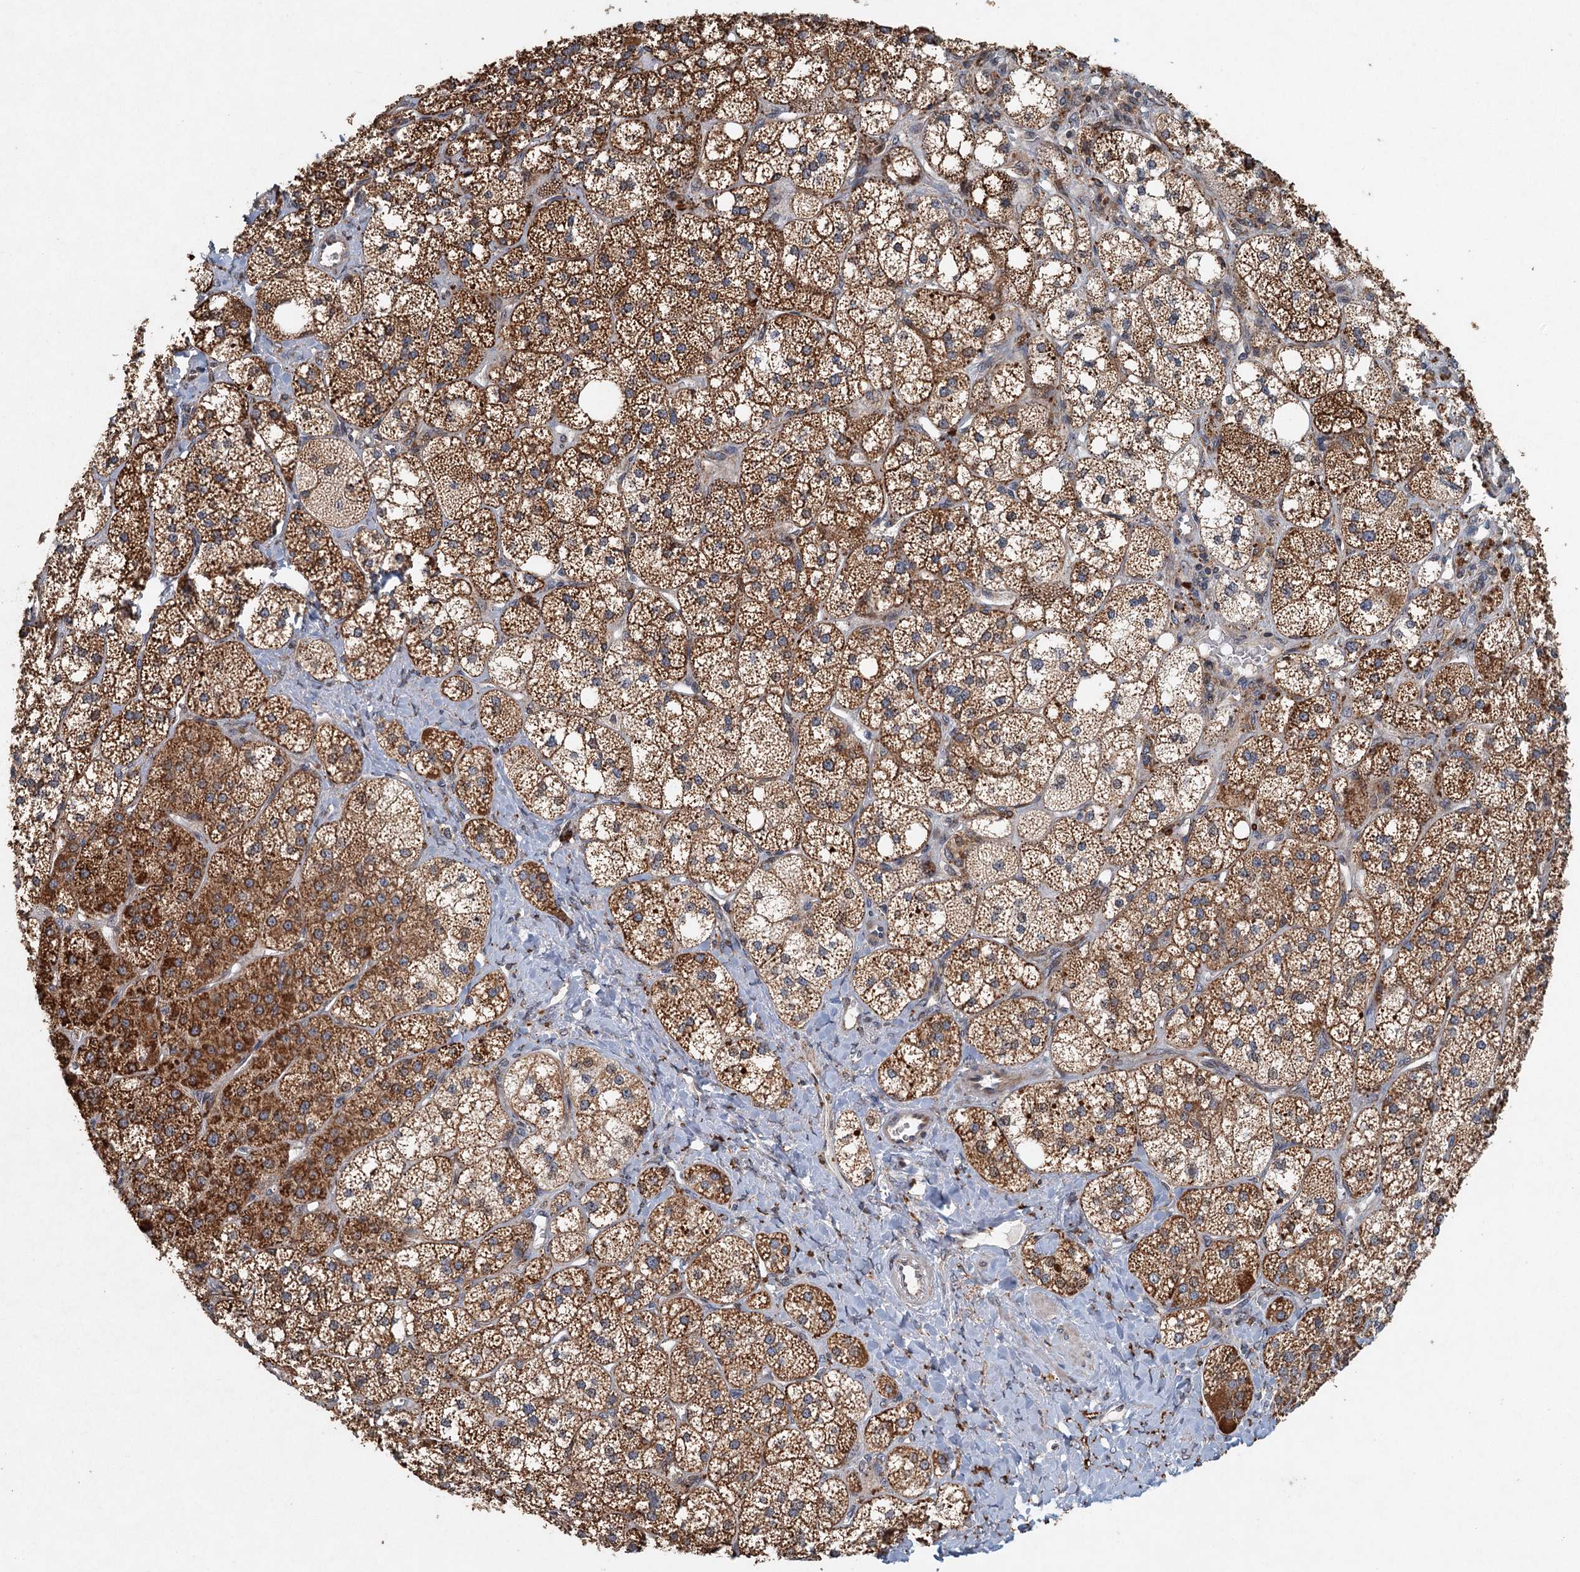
{"staining": {"intensity": "strong", "quantity": ">75%", "location": "cytoplasmic/membranous"}, "tissue": "adrenal gland", "cell_type": "Glandular cells", "image_type": "normal", "snomed": [{"axis": "morphology", "description": "Normal tissue, NOS"}, {"axis": "topography", "description": "Adrenal gland"}], "caption": "This photomicrograph reveals unremarkable adrenal gland stained with immunohistochemistry to label a protein in brown. The cytoplasmic/membranous of glandular cells show strong positivity for the protein. Nuclei are counter-stained blue.", "gene": "SRPX2", "patient": {"sex": "male", "age": 61}}